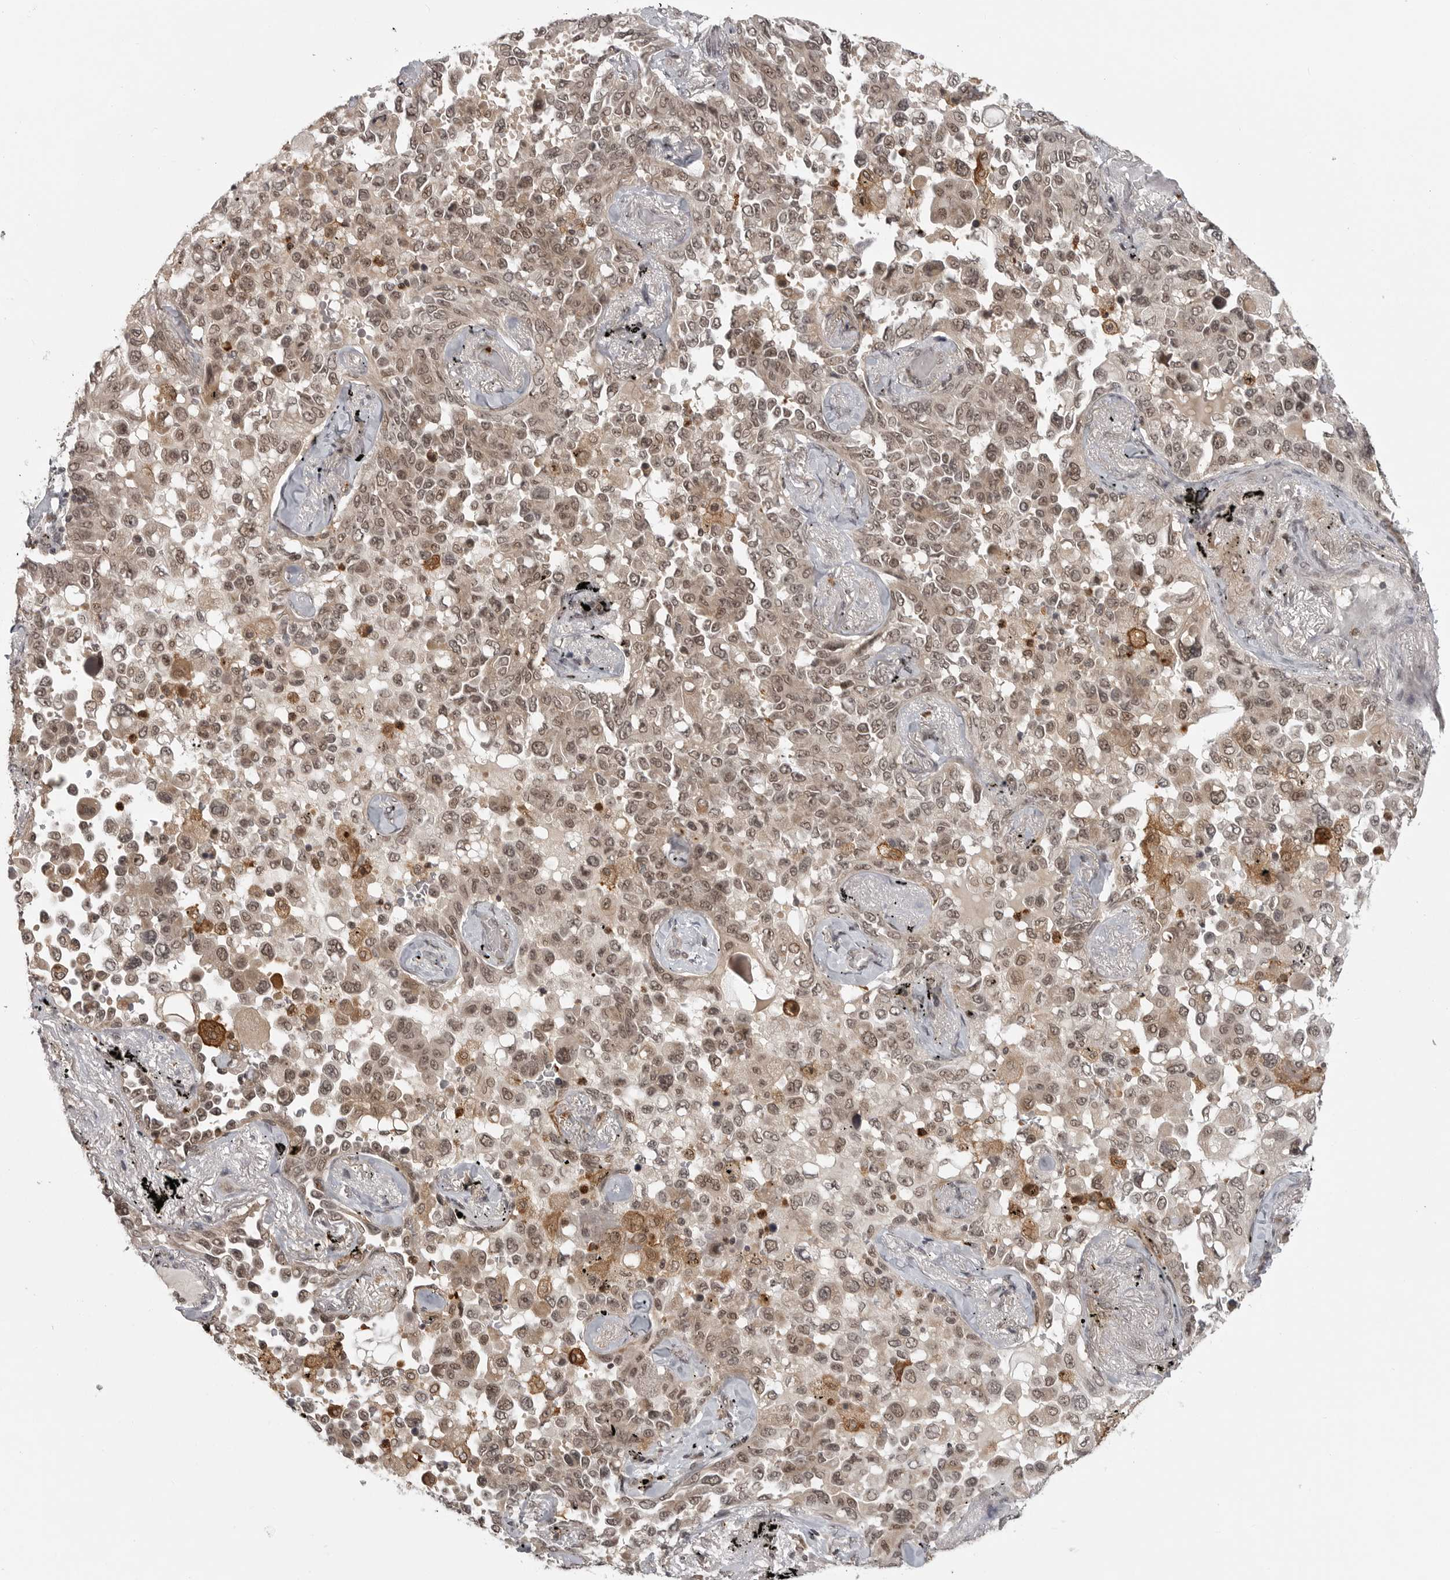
{"staining": {"intensity": "moderate", "quantity": ">75%", "location": "cytoplasmic/membranous,nuclear"}, "tissue": "lung cancer", "cell_type": "Tumor cells", "image_type": "cancer", "snomed": [{"axis": "morphology", "description": "Adenocarcinoma, NOS"}, {"axis": "topography", "description": "Lung"}], "caption": "Lung adenocarcinoma stained for a protein demonstrates moderate cytoplasmic/membranous and nuclear positivity in tumor cells. Immunohistochemistry stains the protein in brown and the nuclei are stained blue.", "gene": "PEG3", "patient": {"sex": "female", "age": 67}}